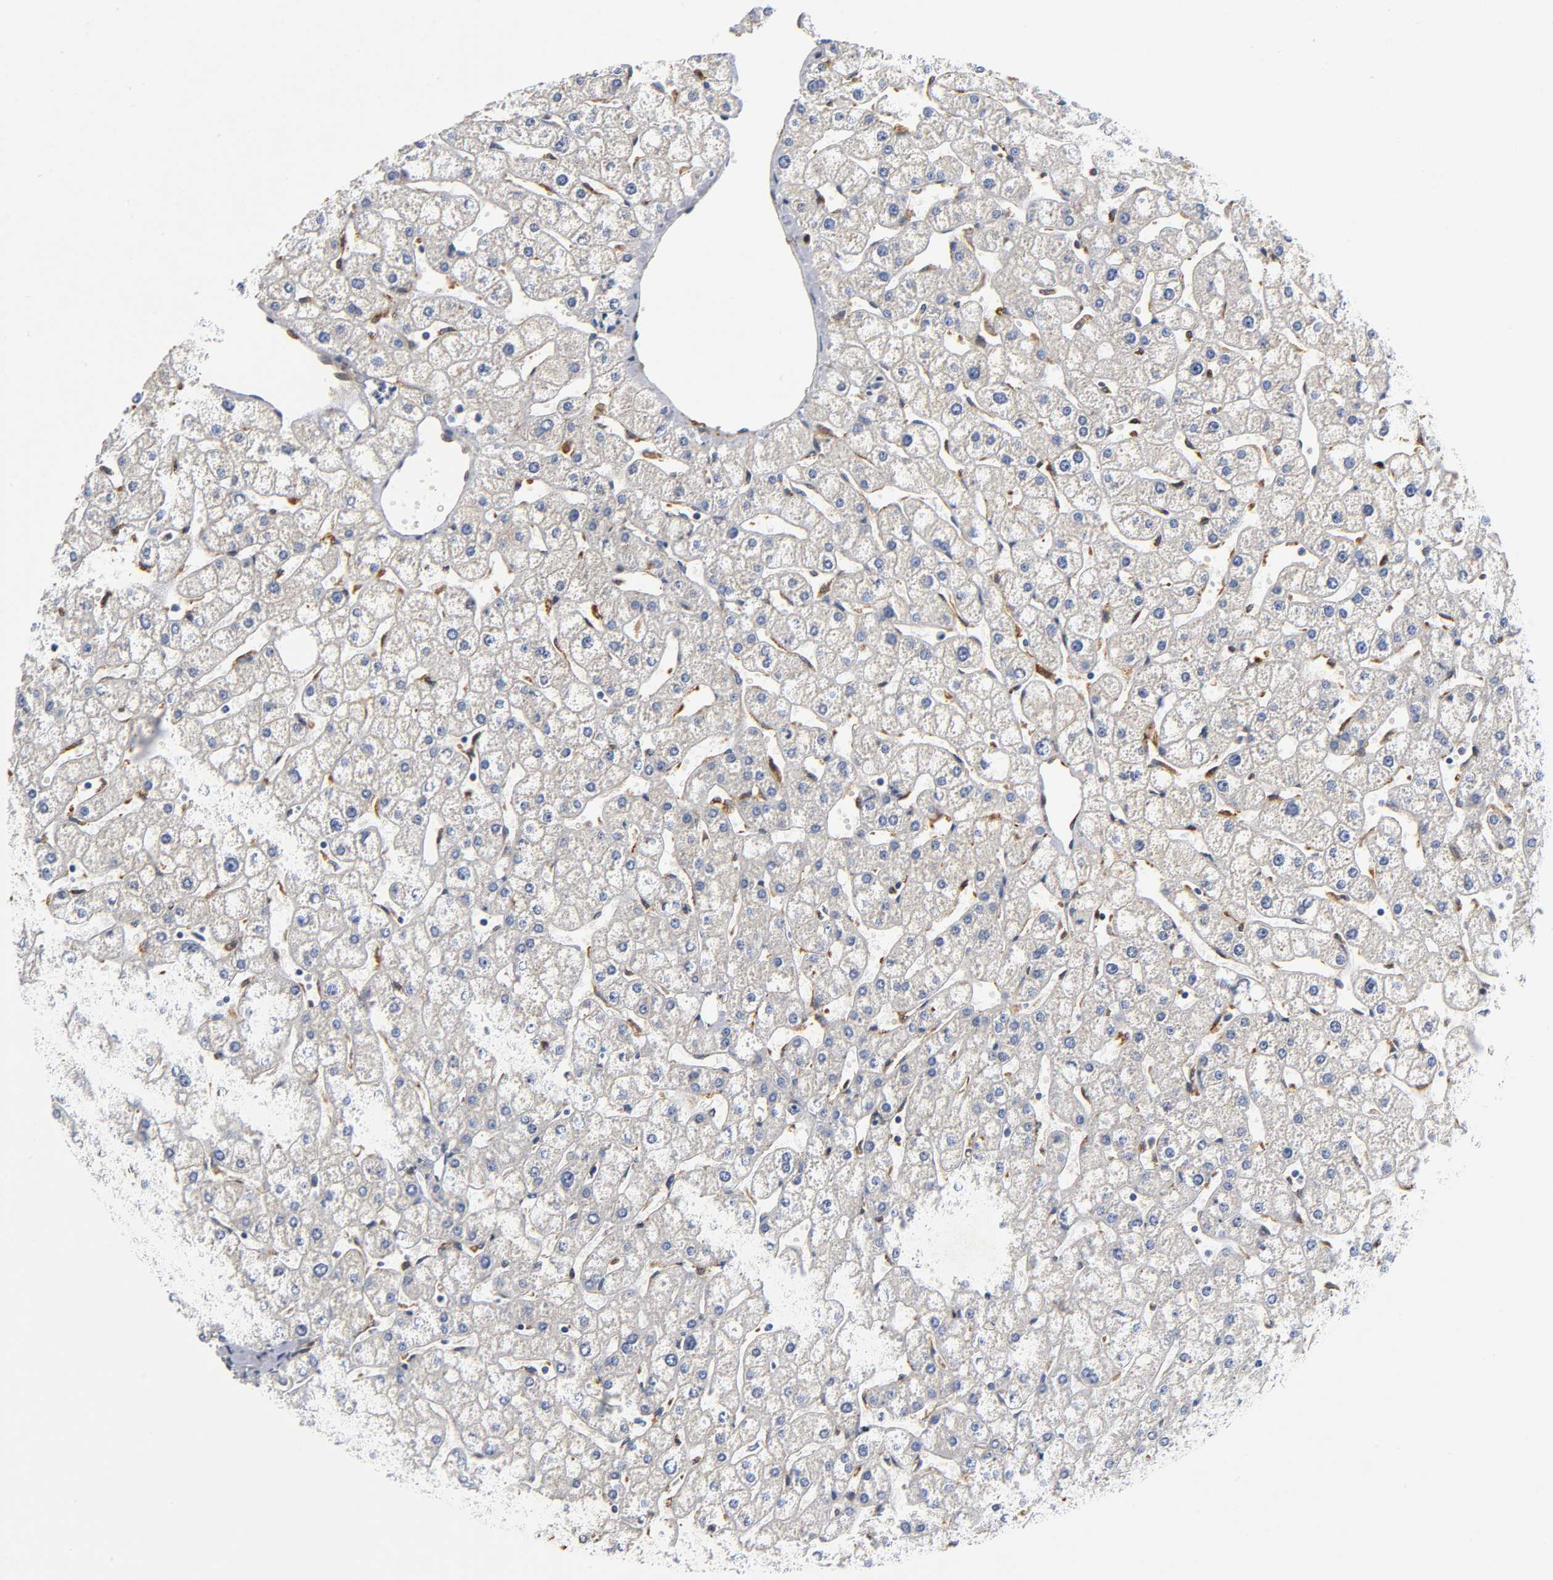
{"staining": {"intensity": "negative", "quantity": "none", "location": "none"}, "tissue": "liver", "cell_type": "Cholangiocytes", "image_type": "normal", "snomed": [{"axis": "morphology", "description": "Normal tissue, NOS"}, {"axis": "topography", "description": "Liver"}], "caption": "The photomicrograph reveals no significant positivity in cholangiocytes of liver.", "gene": "SOS2", "patient": {"sex": "male", "age": 67}}